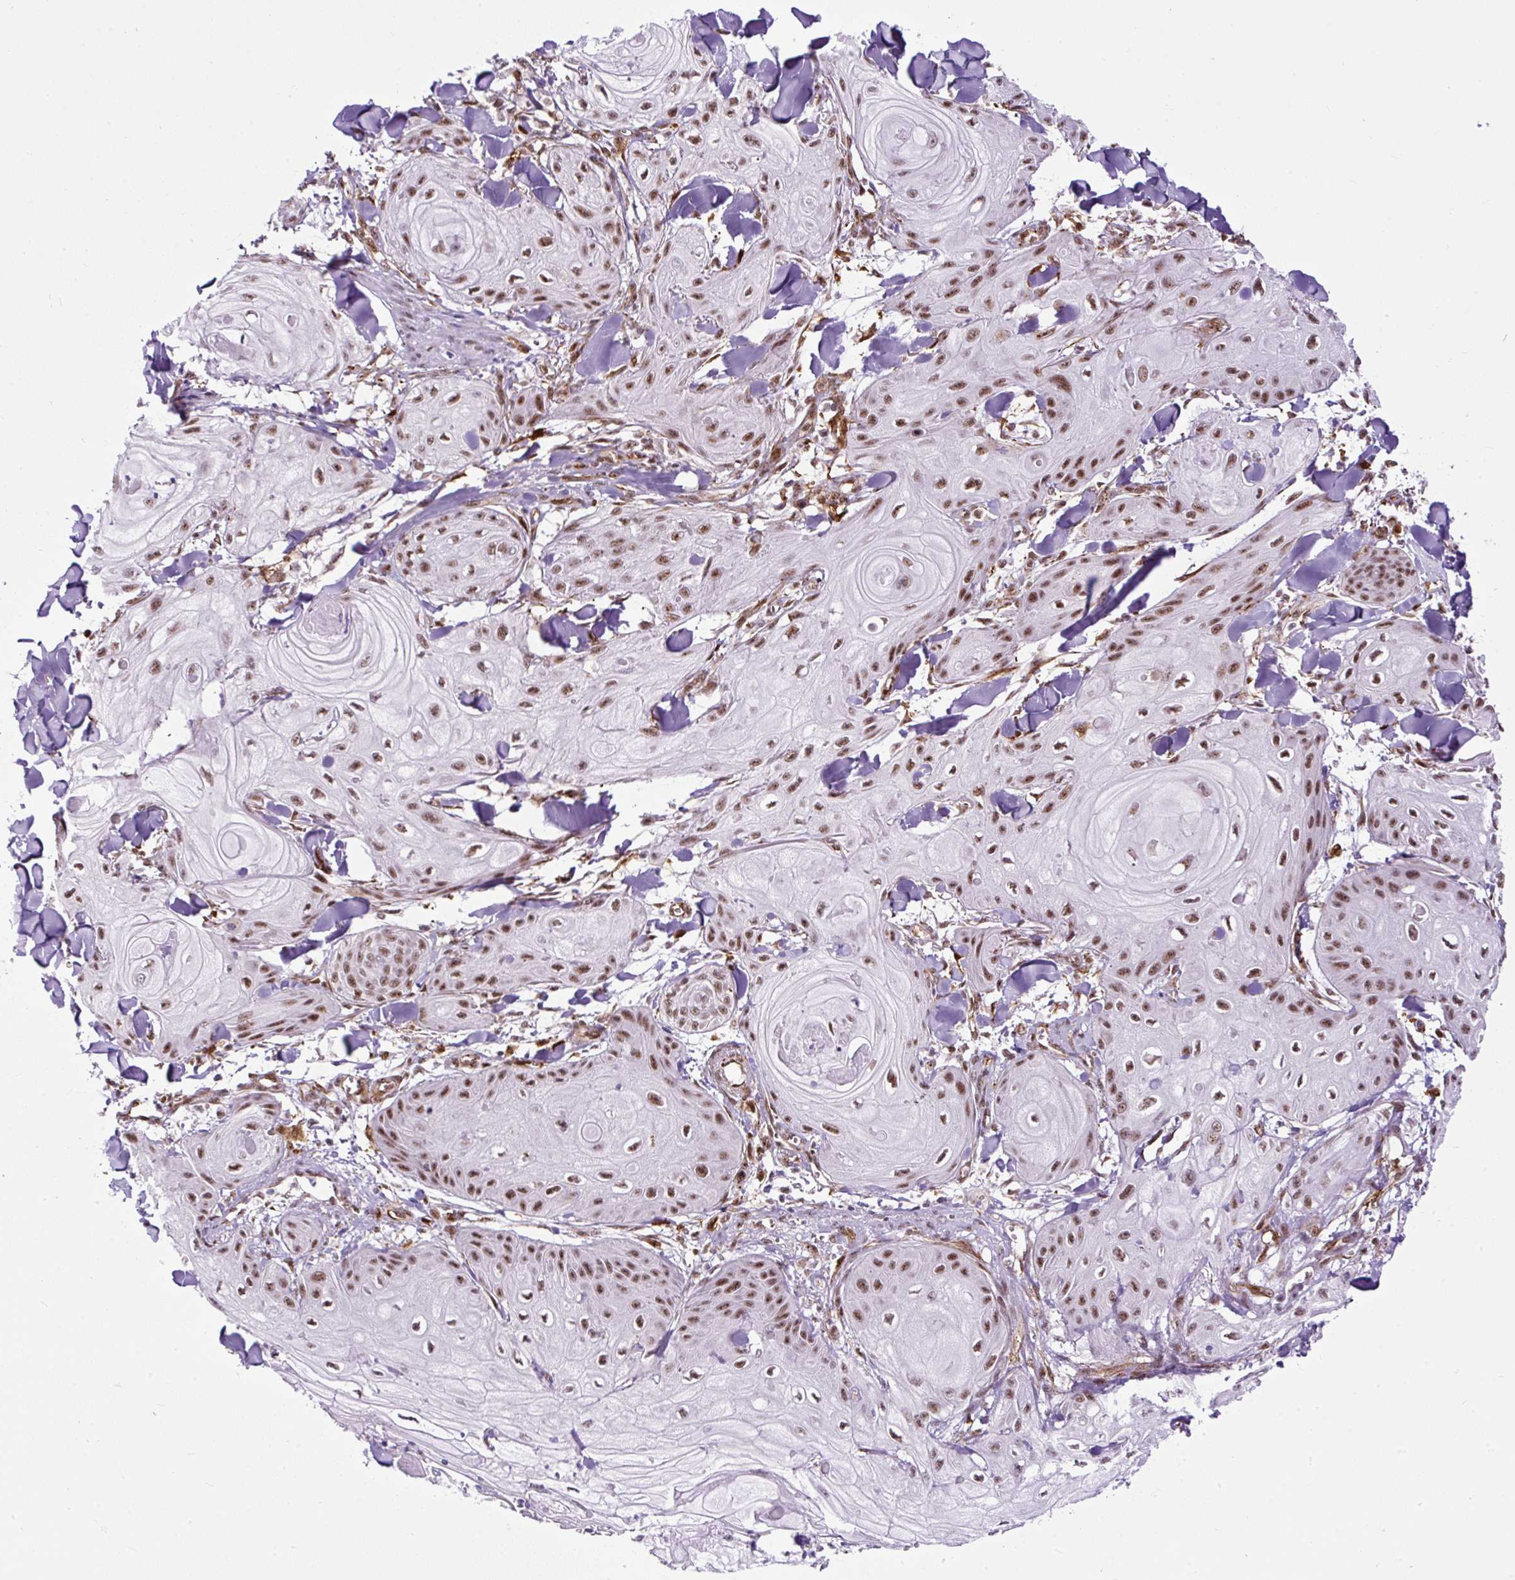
{"staining": {"intensity": "moderate", "quantity": ">75%", "location": "nuclear"}, "tissue": "skin cancer", "cell_type": "Tumor cells", "image_type": "cancer", "snomed": [{"axis": "morphology", "description": "Squamous cell carcinoma, NOS"}, {"axis": "topography", "description": "Skin"}], "caption": "Tumor cells display medium levels of moderate nuclear expression in about >75% of cells in squamous cell carcinoma (skin).", "gene": "LUC7L2", "patient": {"sex": "male", "age": 74}}